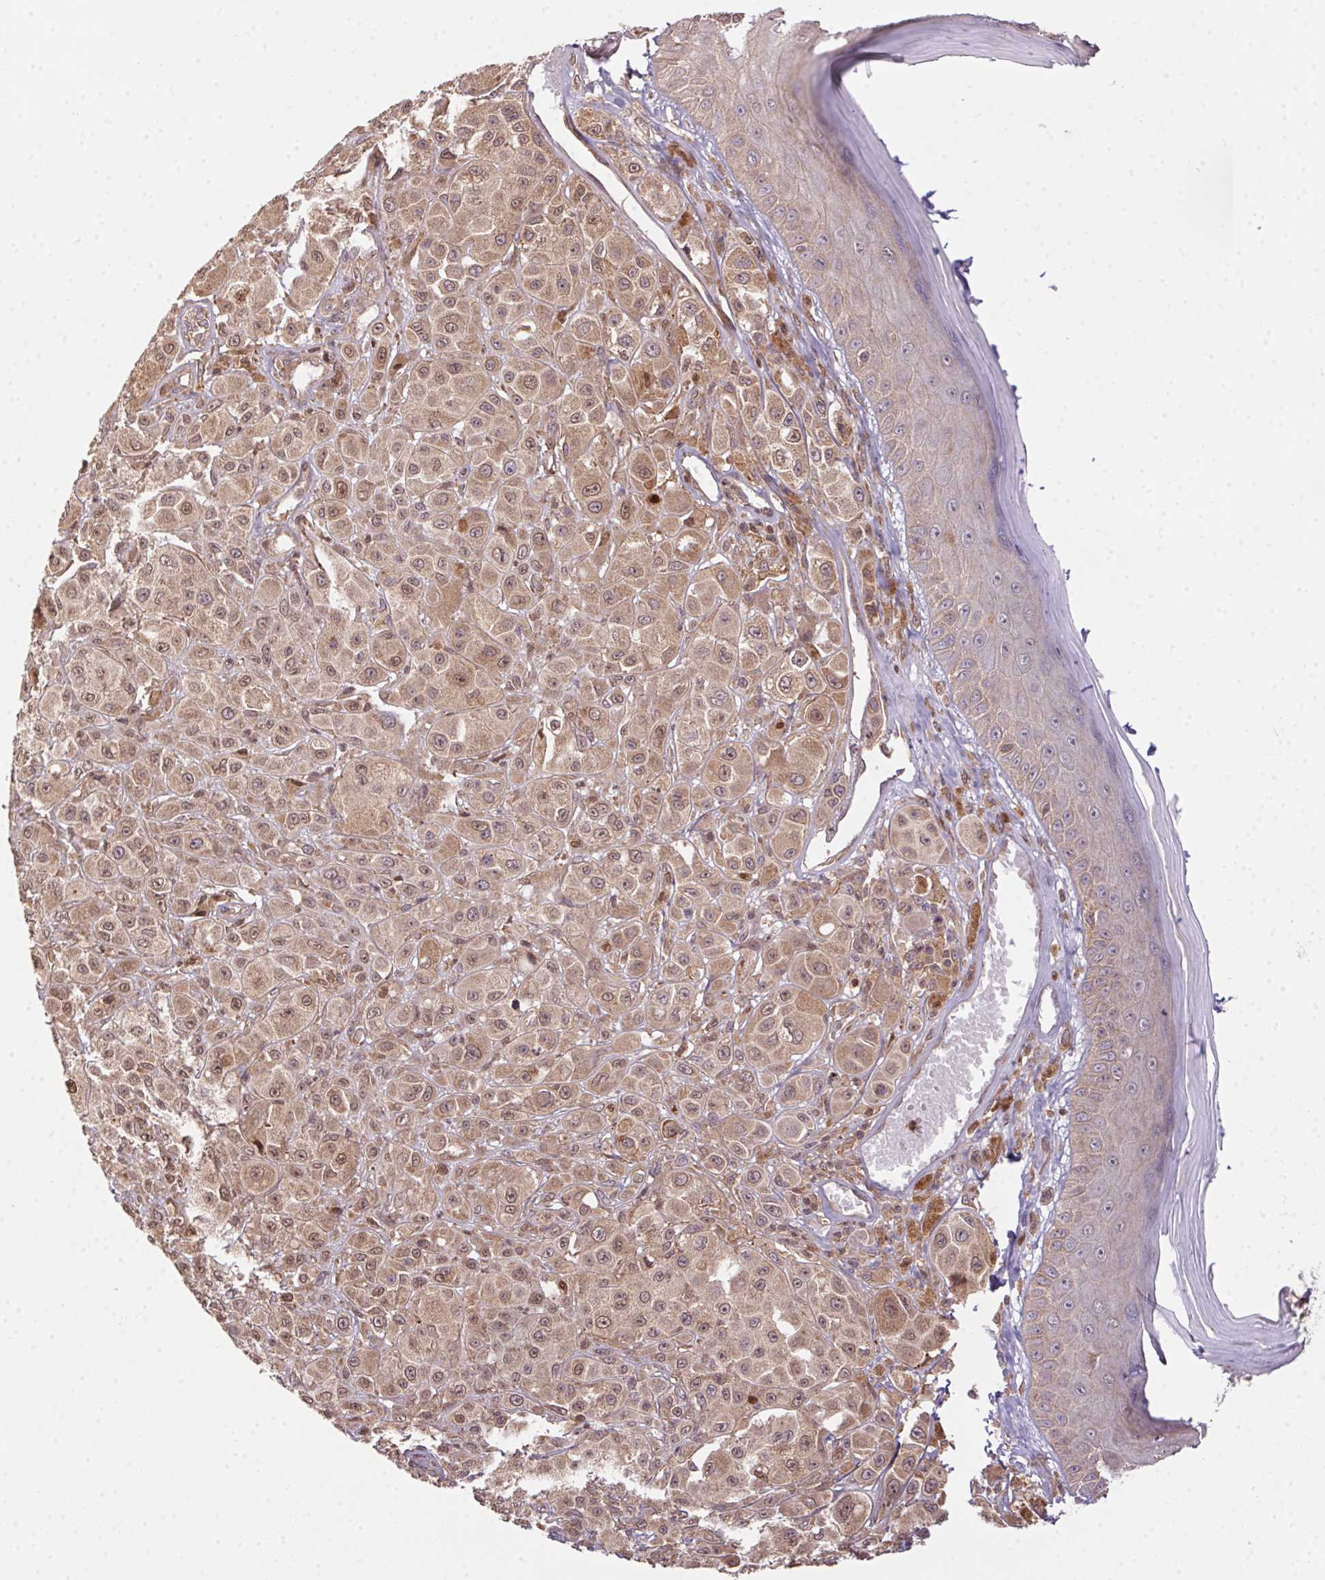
{"staining": {"intensity": "weak", "quantity": ">75%", "location": "cytoplasmic/membranous,nuclear"}, "tissue": "melanoma", "cell_type": "Tumor cells", "image_type": "cancer", "snomed": [{"axis": "morphology", "description": "Malignant melanoma, NOS"}, {"axis": "topography", "description": "Skin"}], "caption": "A photomicrograph of malignant melanoma stained for a protein demonstrates weak cytoplasmic/membranous and nuclear brown staining in tumor cells. (DAB (3,3'-diaminobenzidine) IHC, brown staining for protein, blue staining for nuclei).", "gene": "MEX3D", "patient": {"sex": "male", "age": 67}}